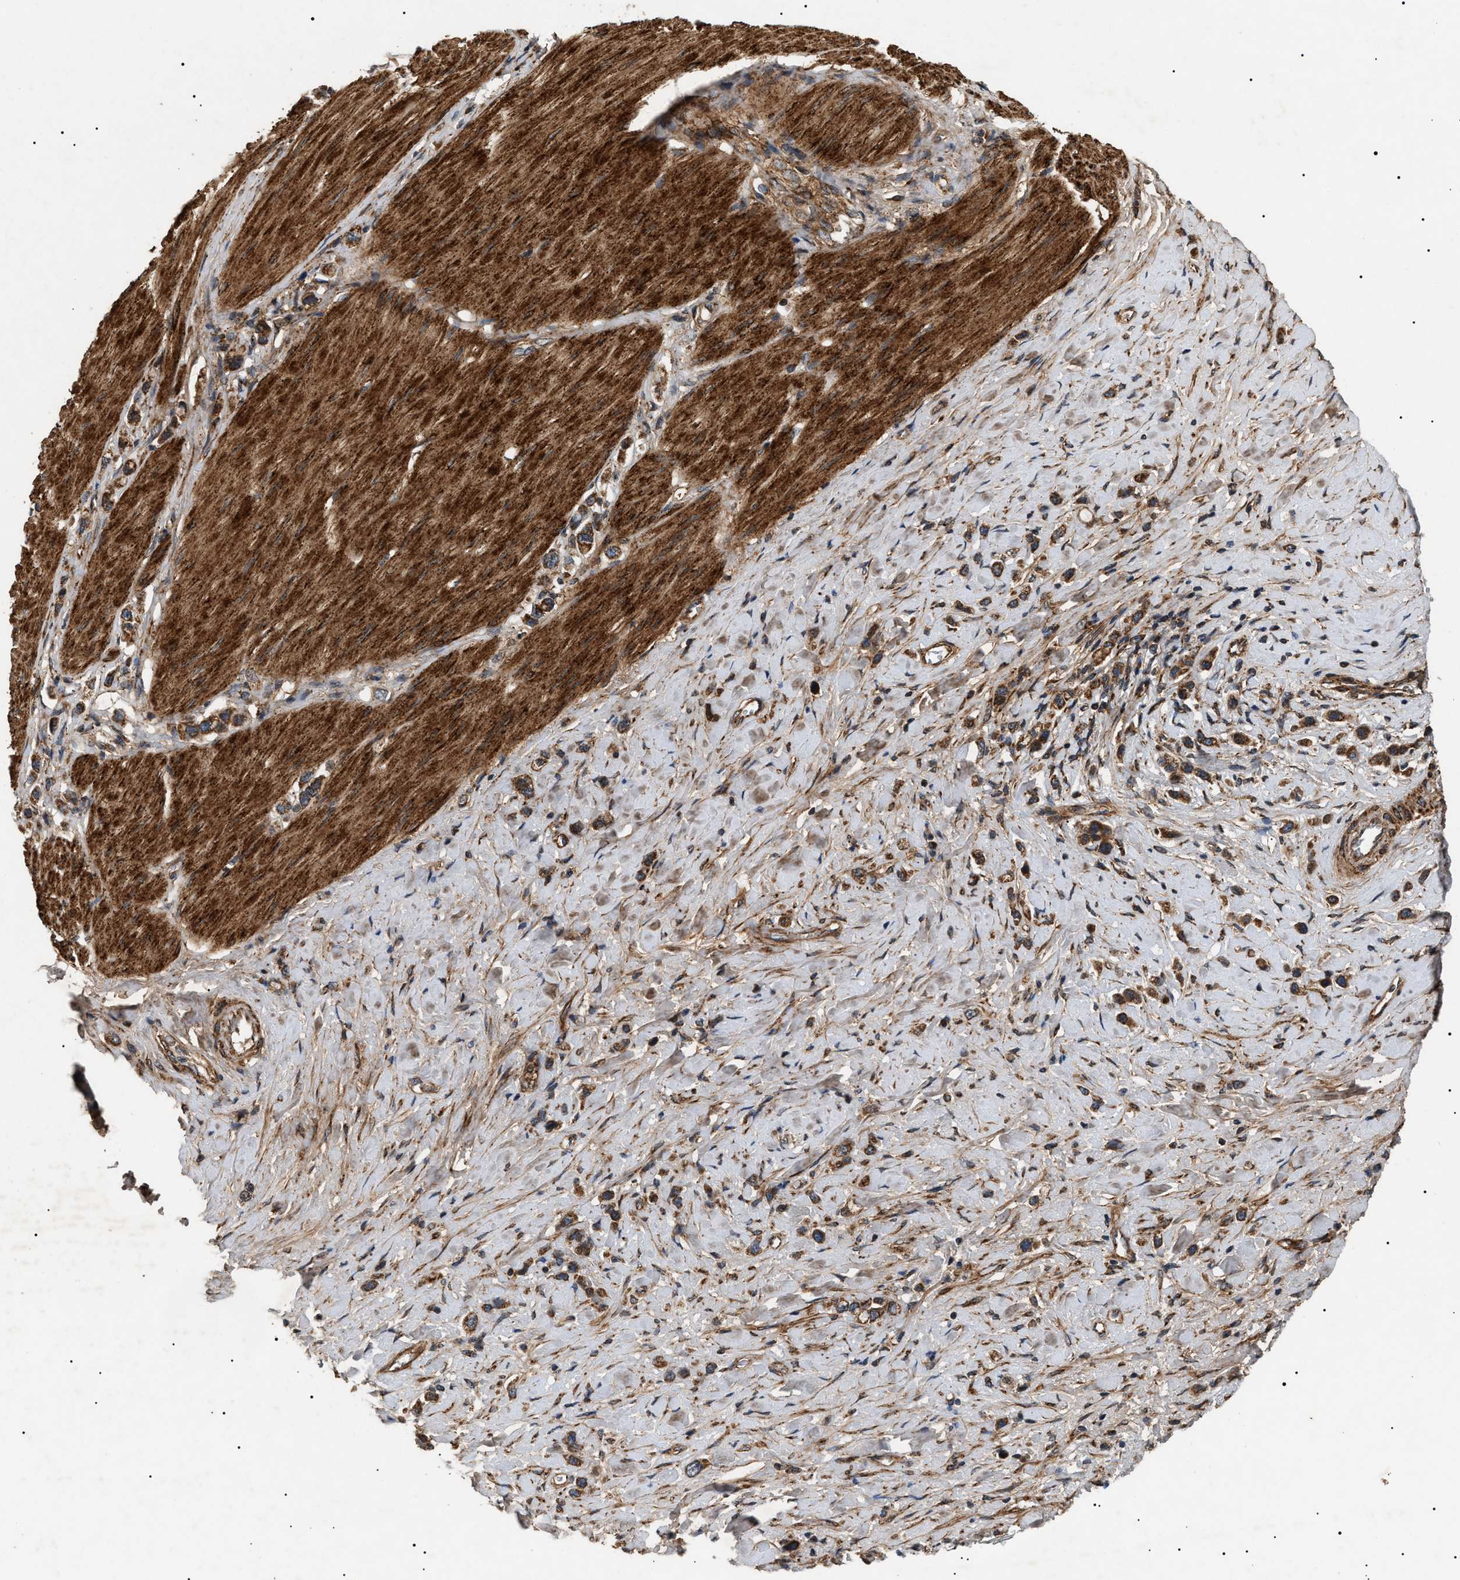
{"staining": {"intensity": "moderate", "quantity": ">75%", "location": "cytoplasmic/membranous"}, "tissue": "stomach cancer", "cell_type": "Tumor cells", "image_type": "cancer", "snomed": [{"axis": "morphology", "description": "Adenocarcinoma, NOS"}, {"axis": "topography", "description": "Stomach"}], "caption": "Moderate cytoplasmic/membranous positivity is seen in approximately >75% of tumor cells in stomach cancer (adenocarcinoma).", "gene": "ZBTB26", "patient": {"sex": "female", "age": 65}}